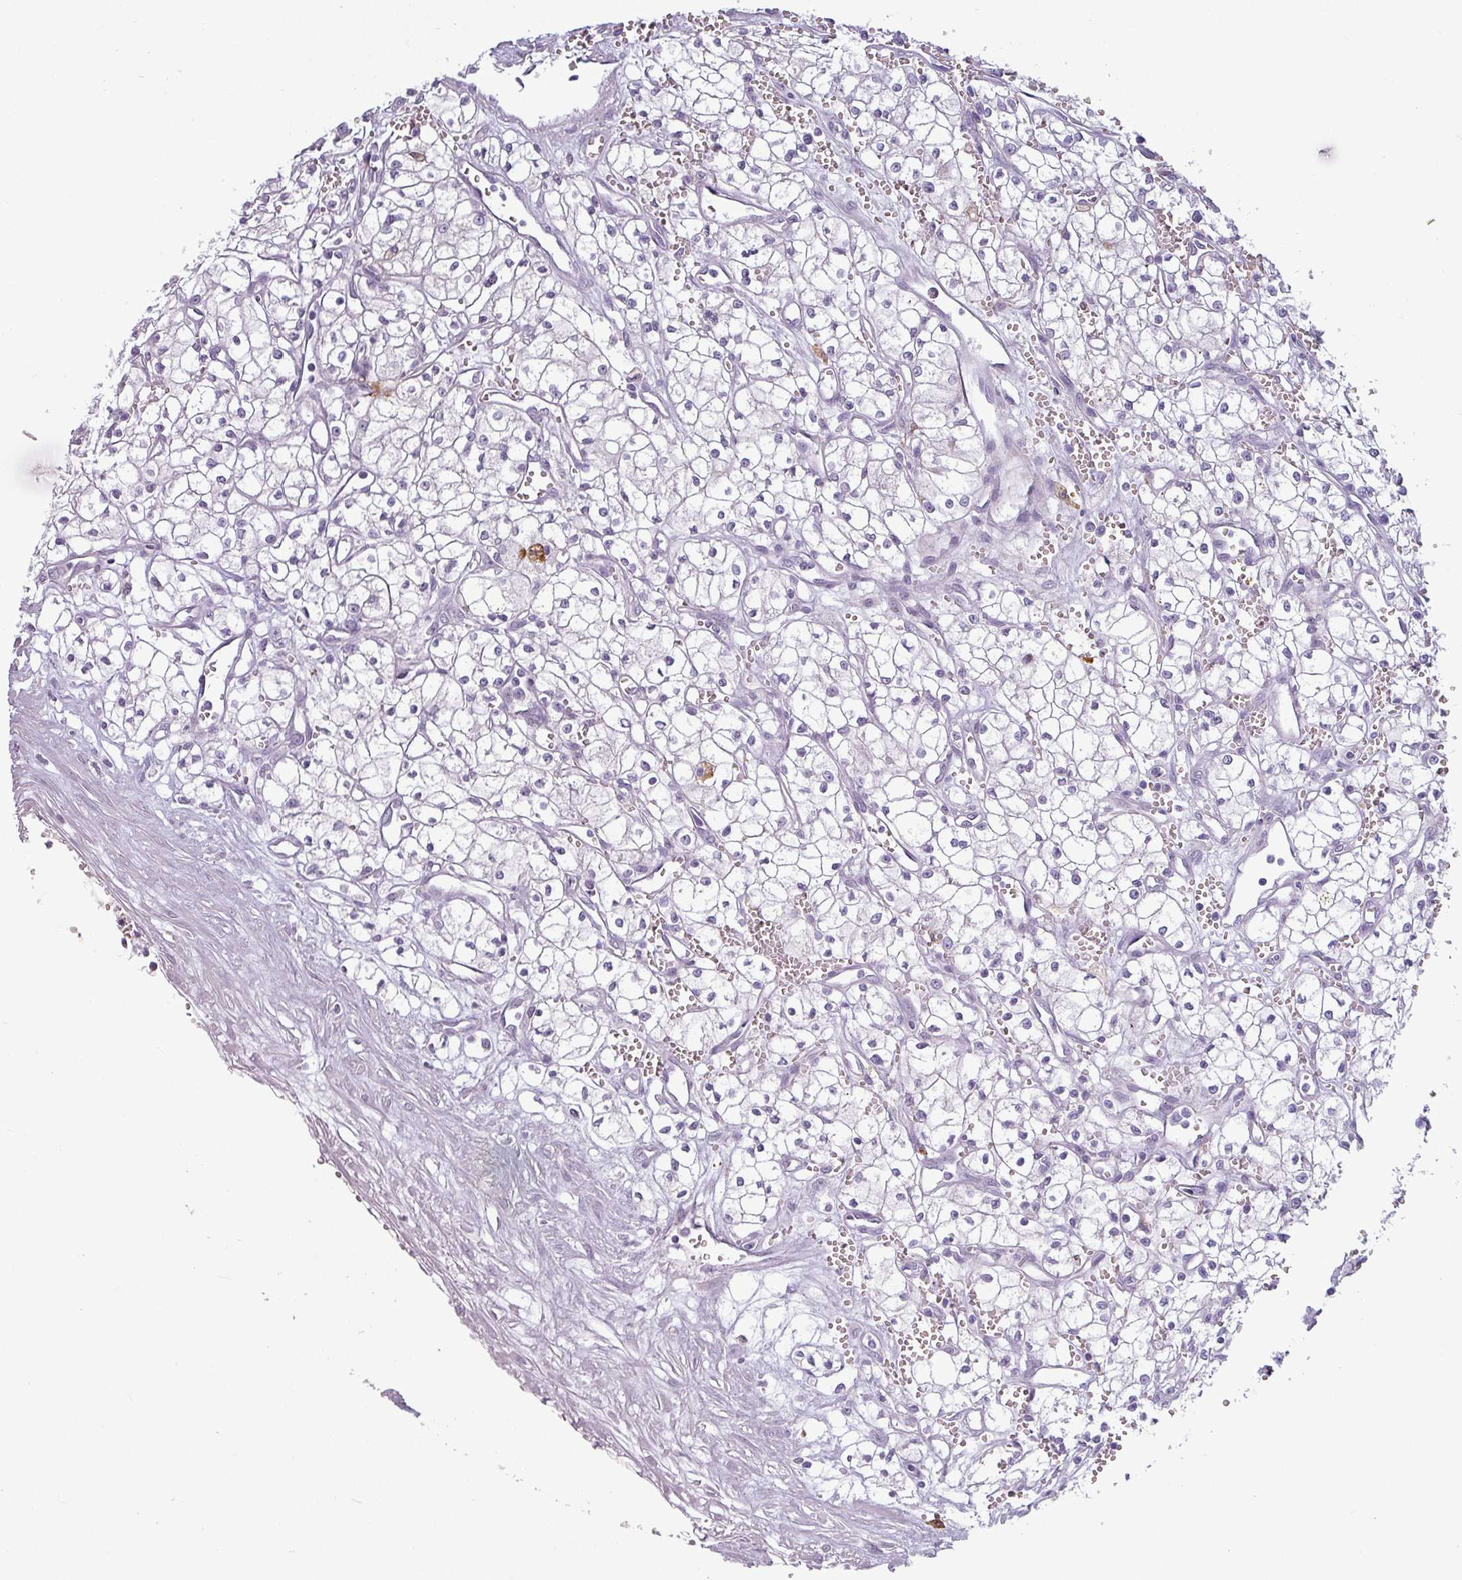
{"staining": {"intensity": "negative", "quantity": "none", "location": "none"}, "tissue": "renal cancer", "cell_type": "Tumor cells", "image_type": "cancer", "snomed": [{"axis": "morphology", "description": "Adenocarcinoma, NOS"}, {"axis": "topography", "description": "Kidney"}], "caption": "A photomicrograph of human renal adenocarcinoma is negative for staining in tumor cells. (IHC, brightfield microscopy, high magnification).", "gene": "SLC26A9", "patient": {"sex": "male", "age": 59}}